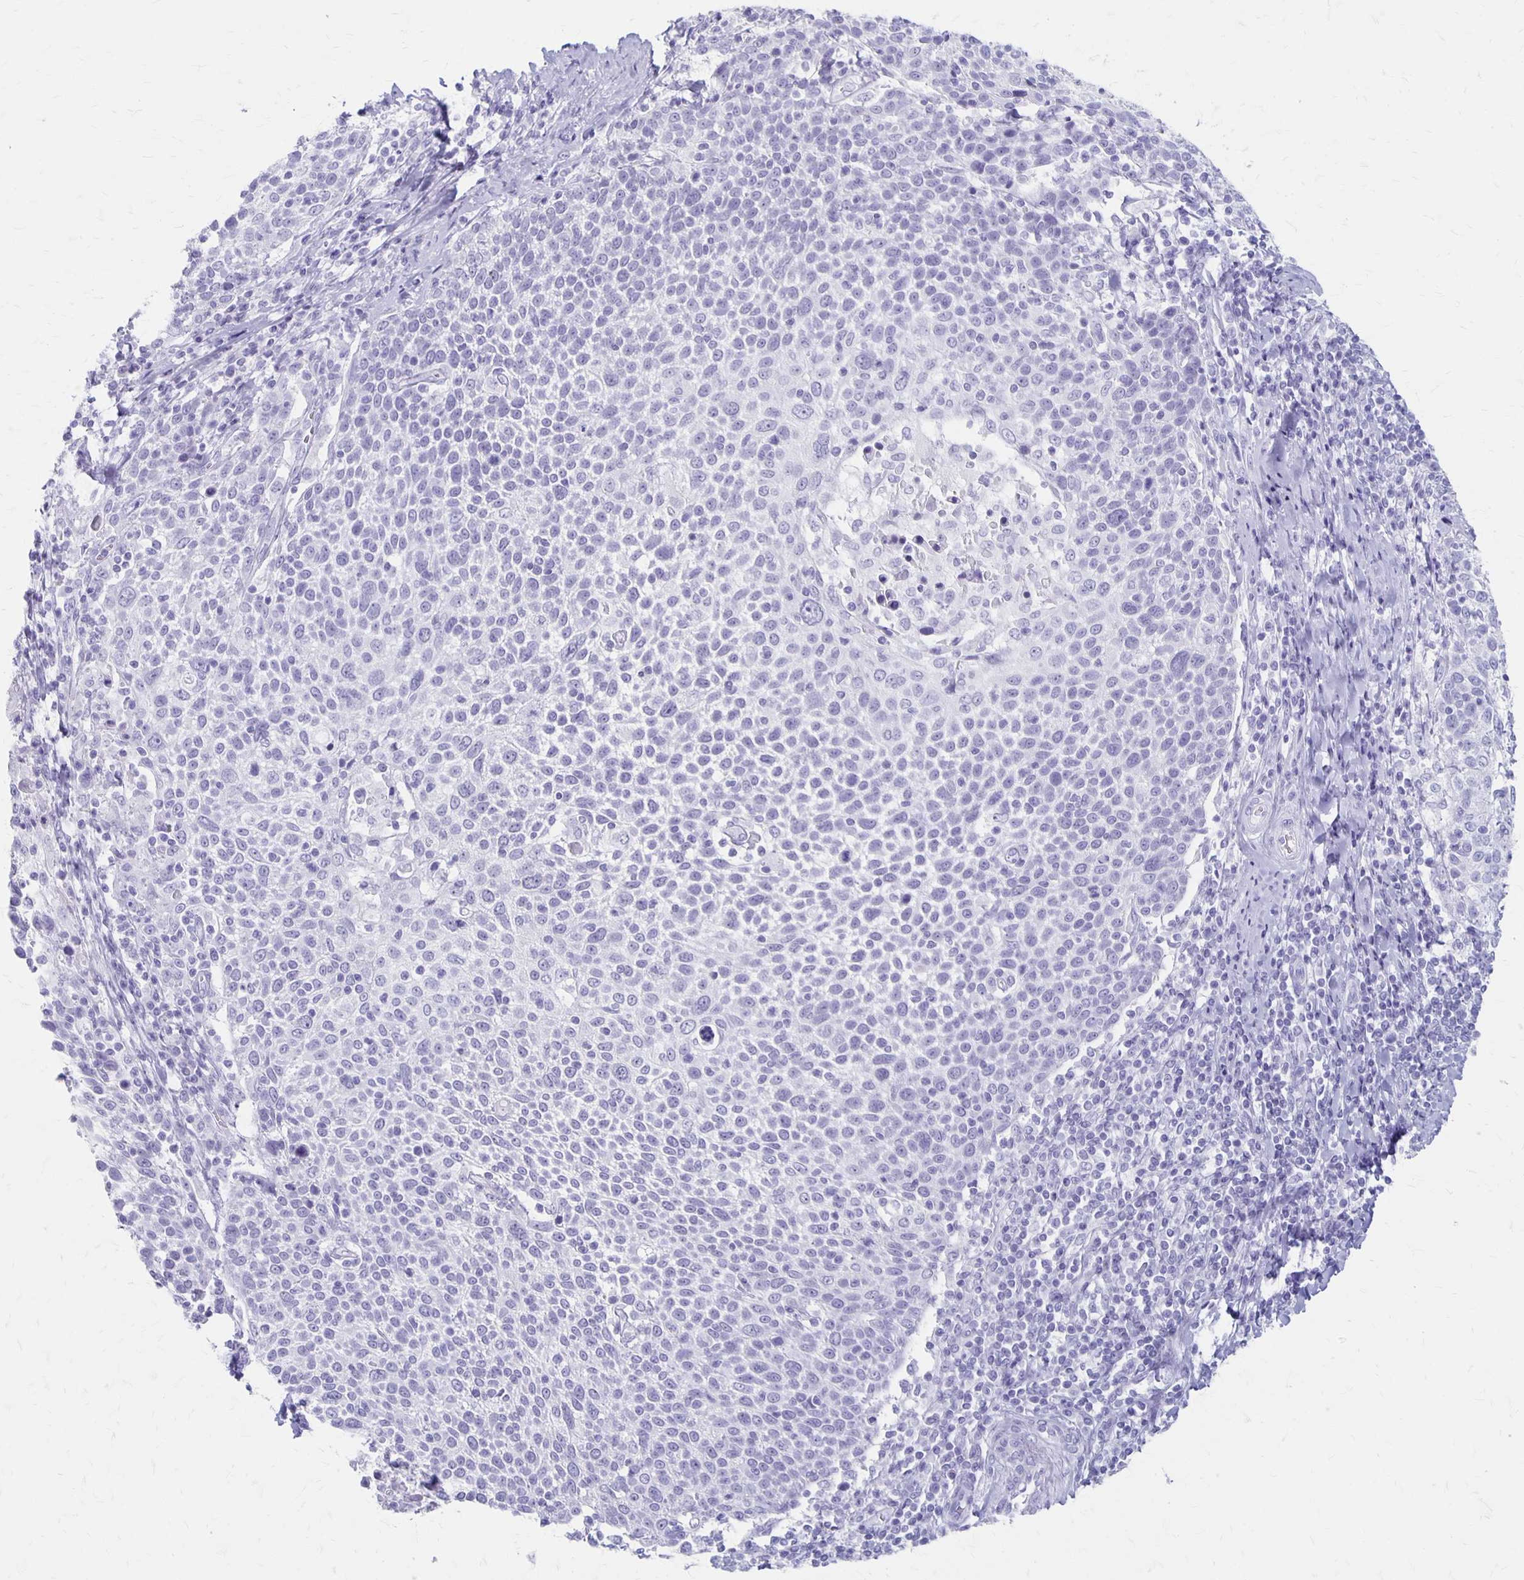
{"staining": {"intensity": "negative", "quantity": "none", "location": "none"}, "tissue": "cervical cancer", "cell_type": "Tumor cells", "image_type": "cancer", "snomed": [{"axis": "morphology", "description": "Squamous cell carcinoma, NOS"}, {"axis": "topography", "description": "Cervix"}], "caption": "This photomicrograph is of squamous cell carcinoma (cervical) stained with immunohistochemistry (IHC) to label a protein in brown with the nuclei are counter-stained blue. There is no positivity in tumor cells.", "gene": "MAGEC2", "patient": {"sex": "female", "age": 61}}